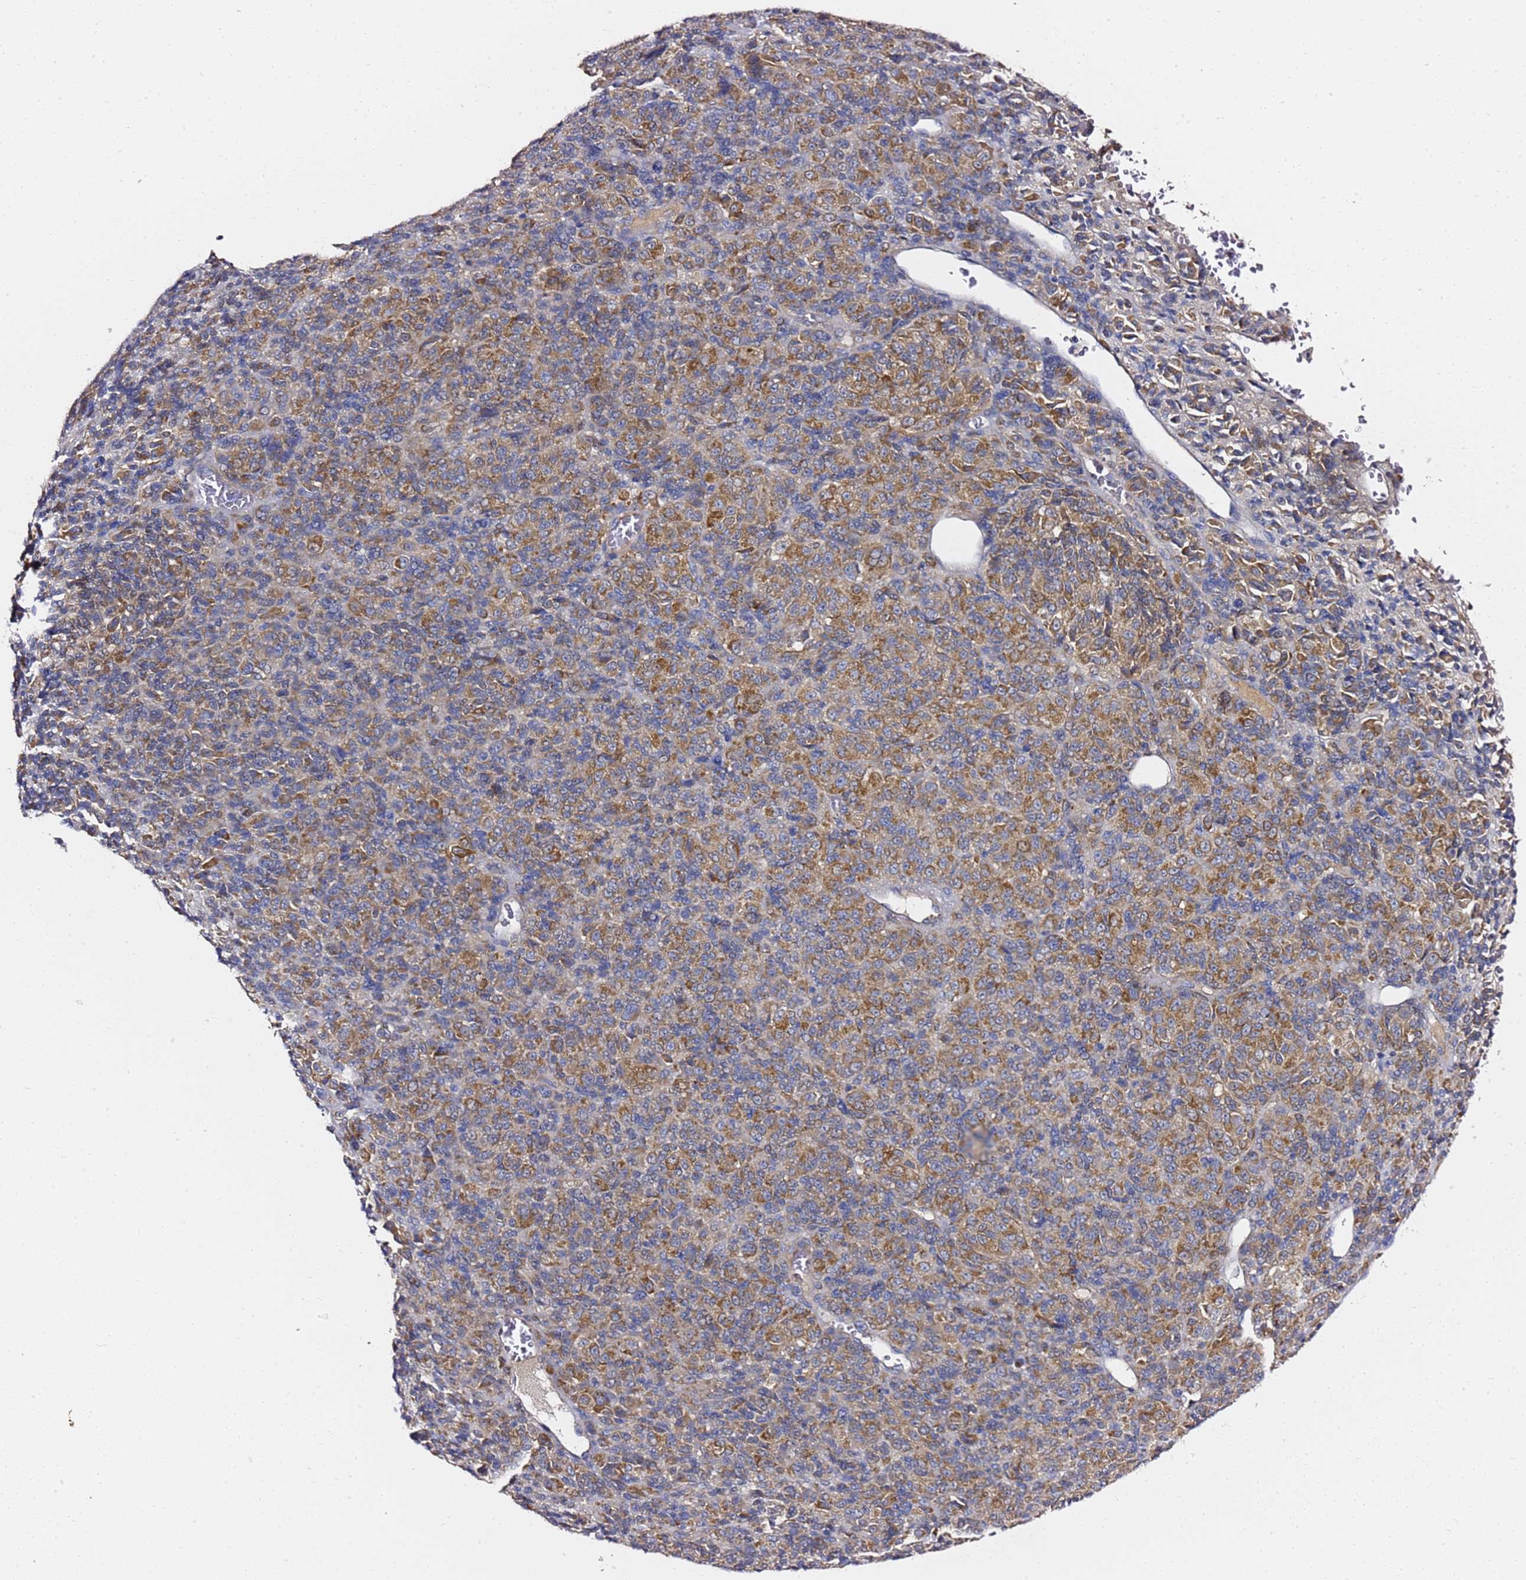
{"staining": {"intensity": "moderate", "quantity": ">75%", "location": "cytoplasmic/membranous"}, "tissue": "melanoma", "cell_type": "Tumor cells", "image_type": "cancer", "snomed": [{"axis": "morphology", "description": "Malignant melanoma, Metastatic site"}, {"axis": "topography", "description": "Brain"}], "caption": "Moderate cytoplasmic/membranous expression is present in about >75% of tumor cells in melanoma. (DAB IHC with brightfield microscopy, high magnification).", "gene": "C19orf12", "patient": {"sex": "female", "age": 56}}